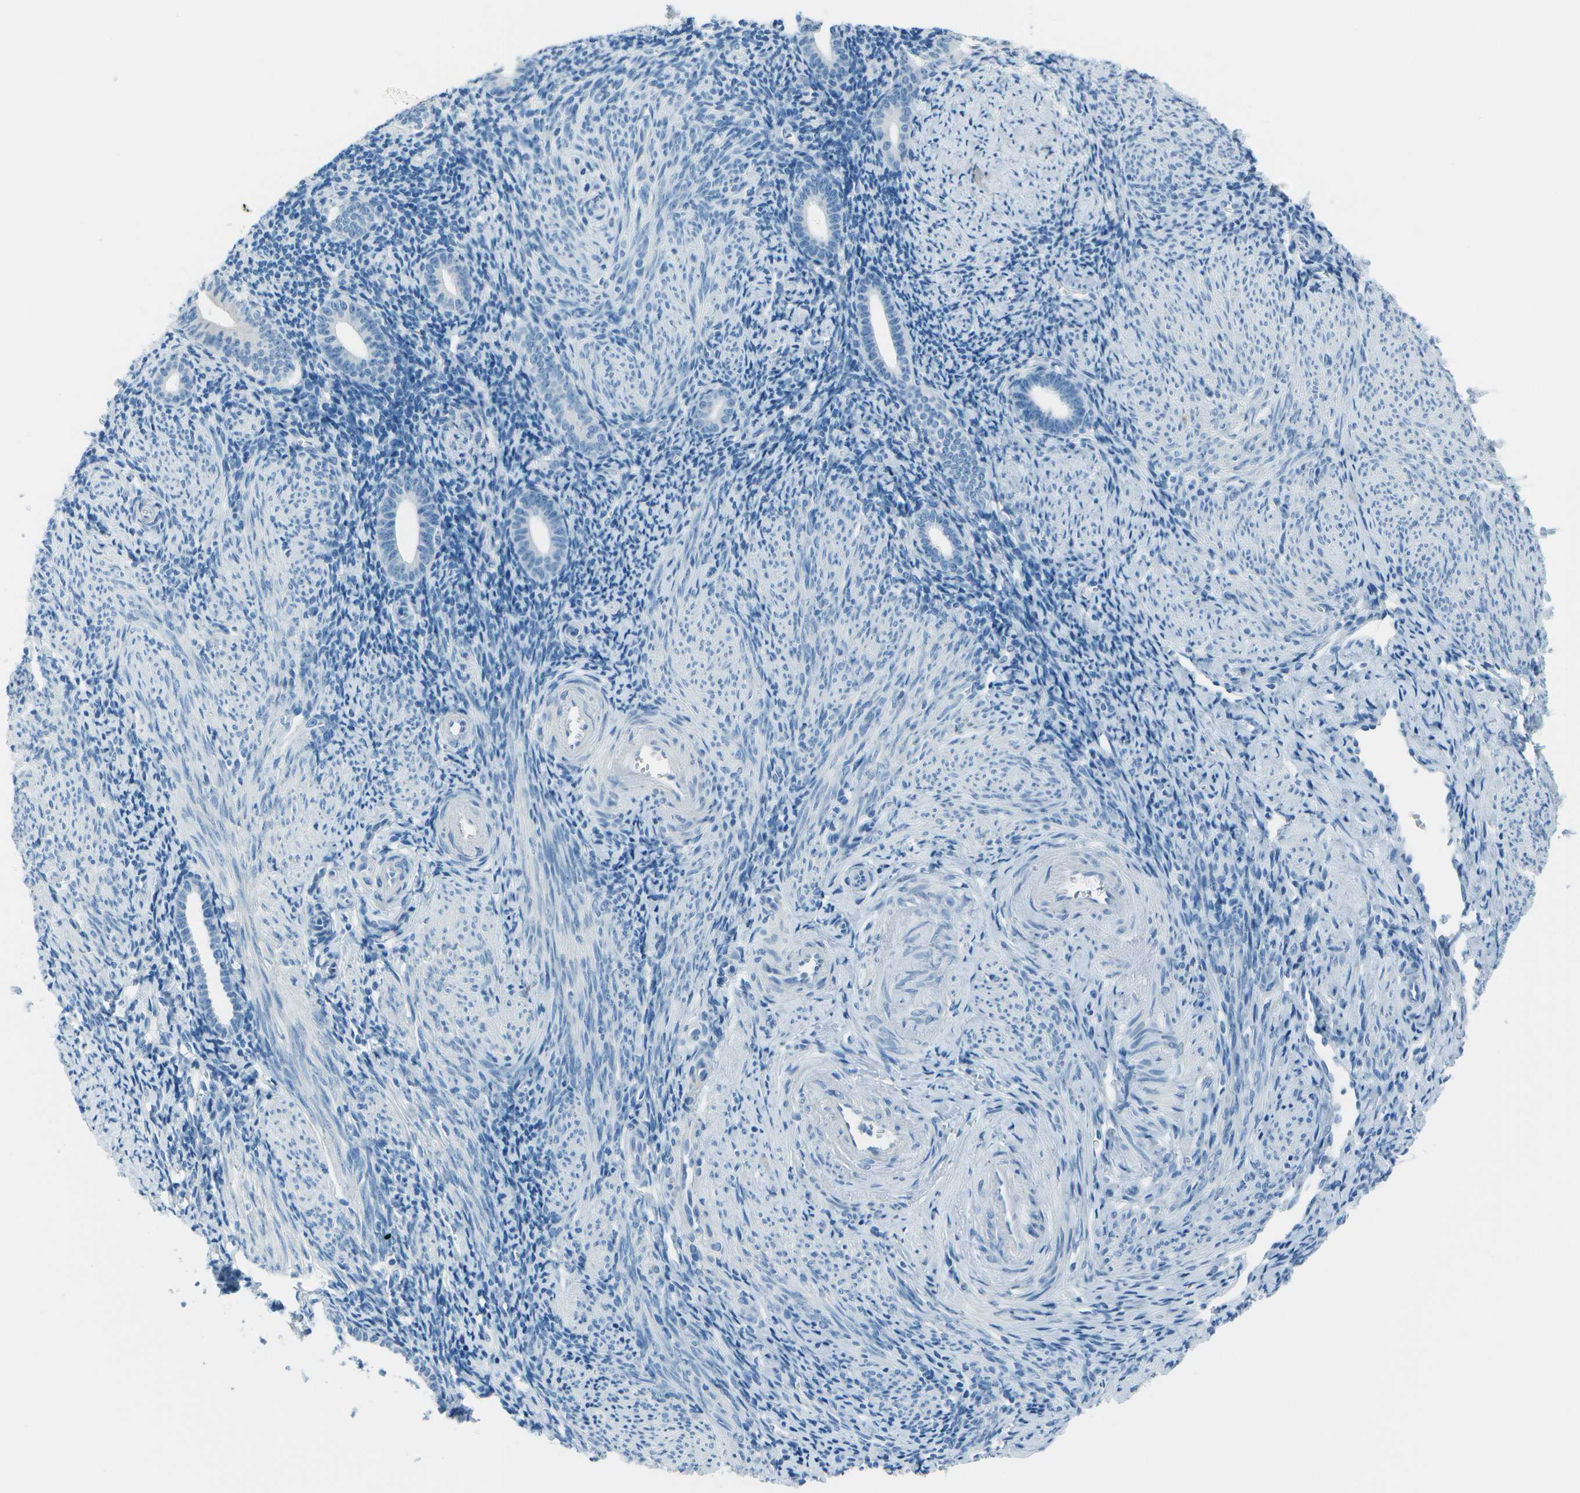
{"staining": {"intensity": "negative", "quantity": "none", "location": "none"}, "tissue": "endometrium", "cell_type": "Cells in endometrial stroma", "image_type": "normal", "snomed": [{"axis": "morphology", "description": "Normal tissue, NOS"}, {"axis": "topography", "description": "Endometrium"}], "caption": "High power microscopy image of an IHC image of normal endometrium, revealing no significant positivity in cells in endometrial stroma. (DAB (3,3'-diaminobenzidine) IHC with hematoxylin counter stain).", "gene": "FGF1", "patient": {"sex": "female", "age": 50}}